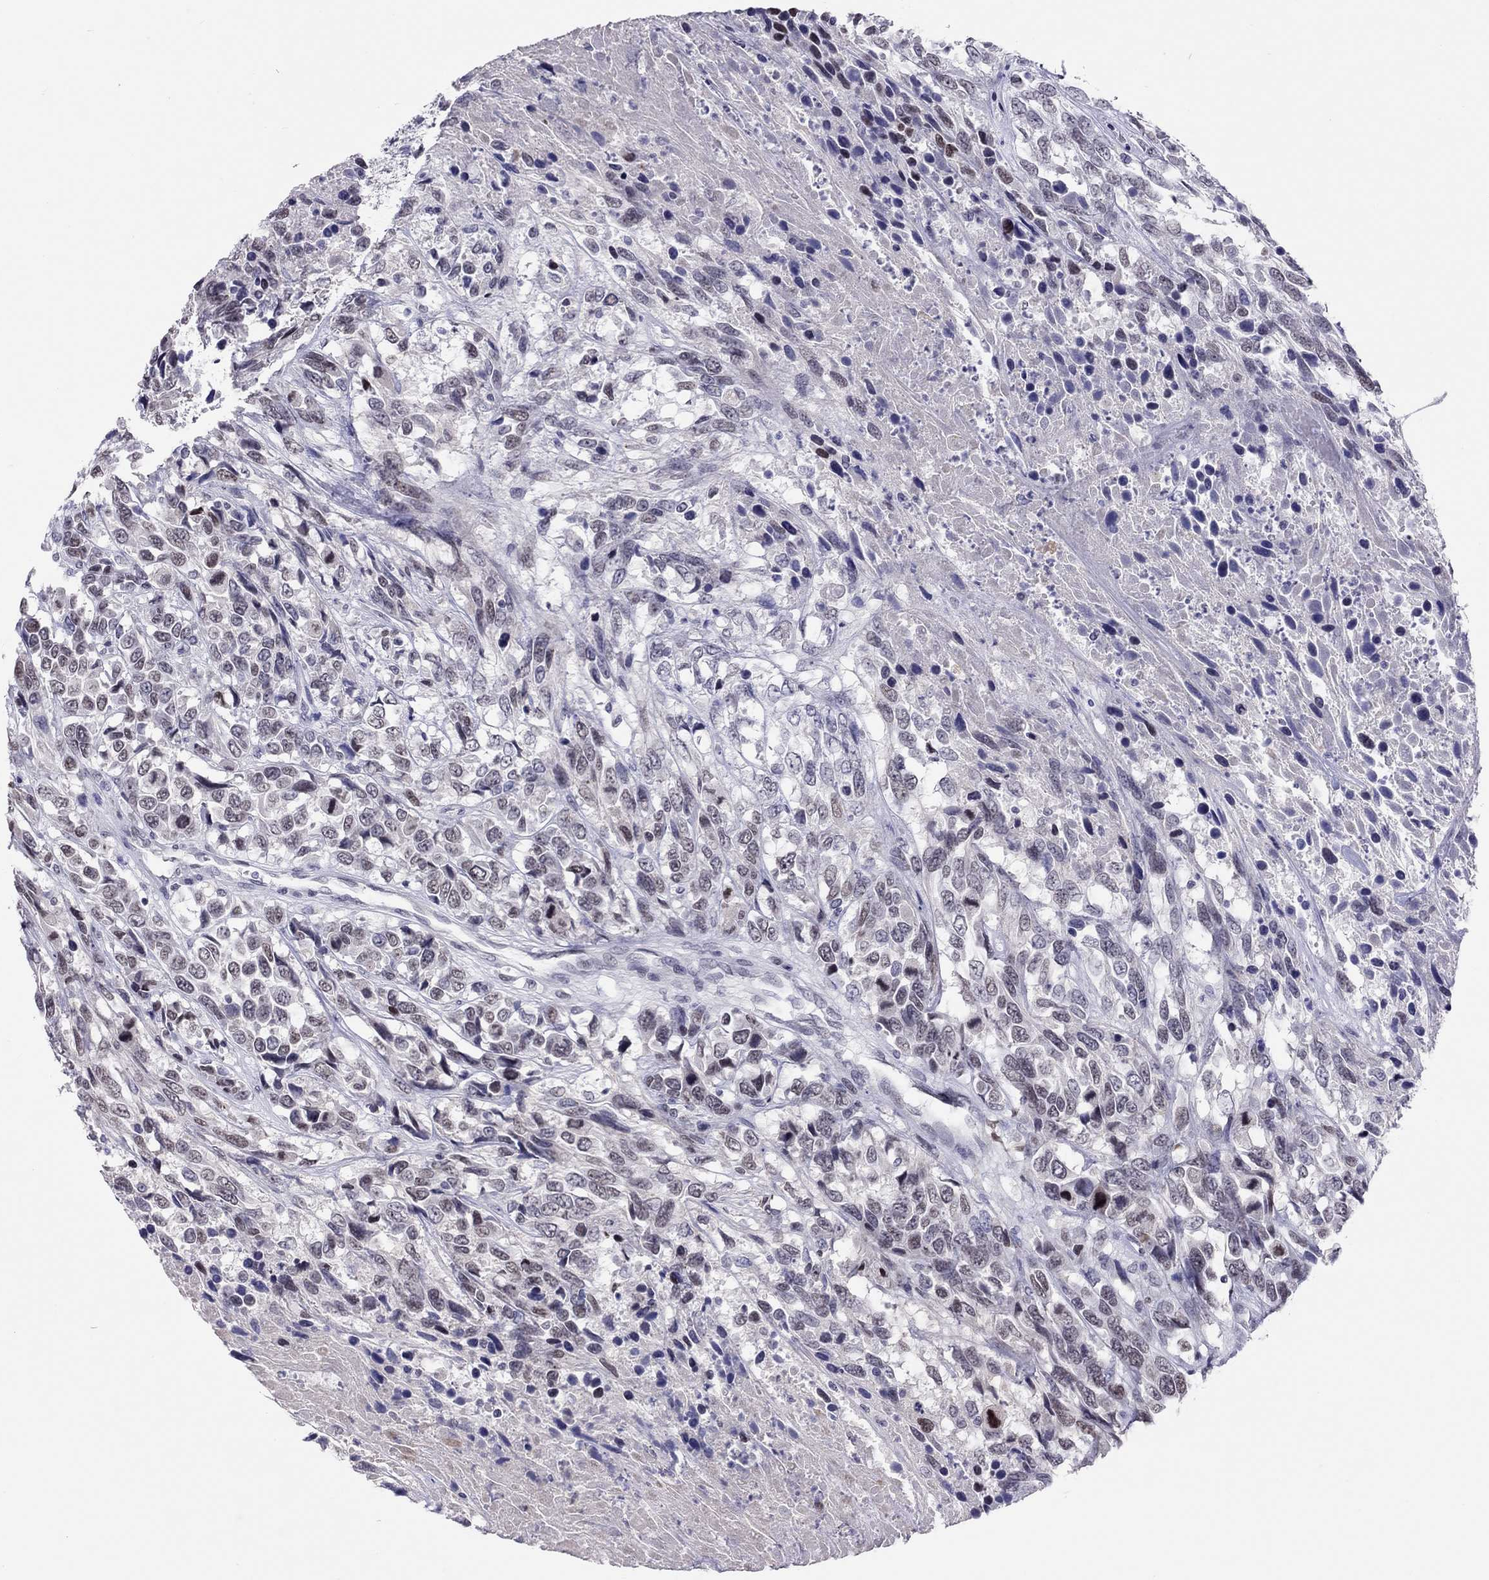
{"staining": {"intensity": "weak", "quantity": "<25%", "location": "nuclear"}, "tissue": "urothelial cancer", "cell_type": "Tumor cells", "image_type": "cancer", "snomed": [{"axis": "morphology", "description": "Urothelial carcinoma, High grade"}, {"axis": "topography", "description": "Urinary bladder"}], "caption": "A histopathology image of human urothelial cancer is negative for staining in tumor cells.", "gene": "JHY", "patient": {"sex": "female", "age": 70}}